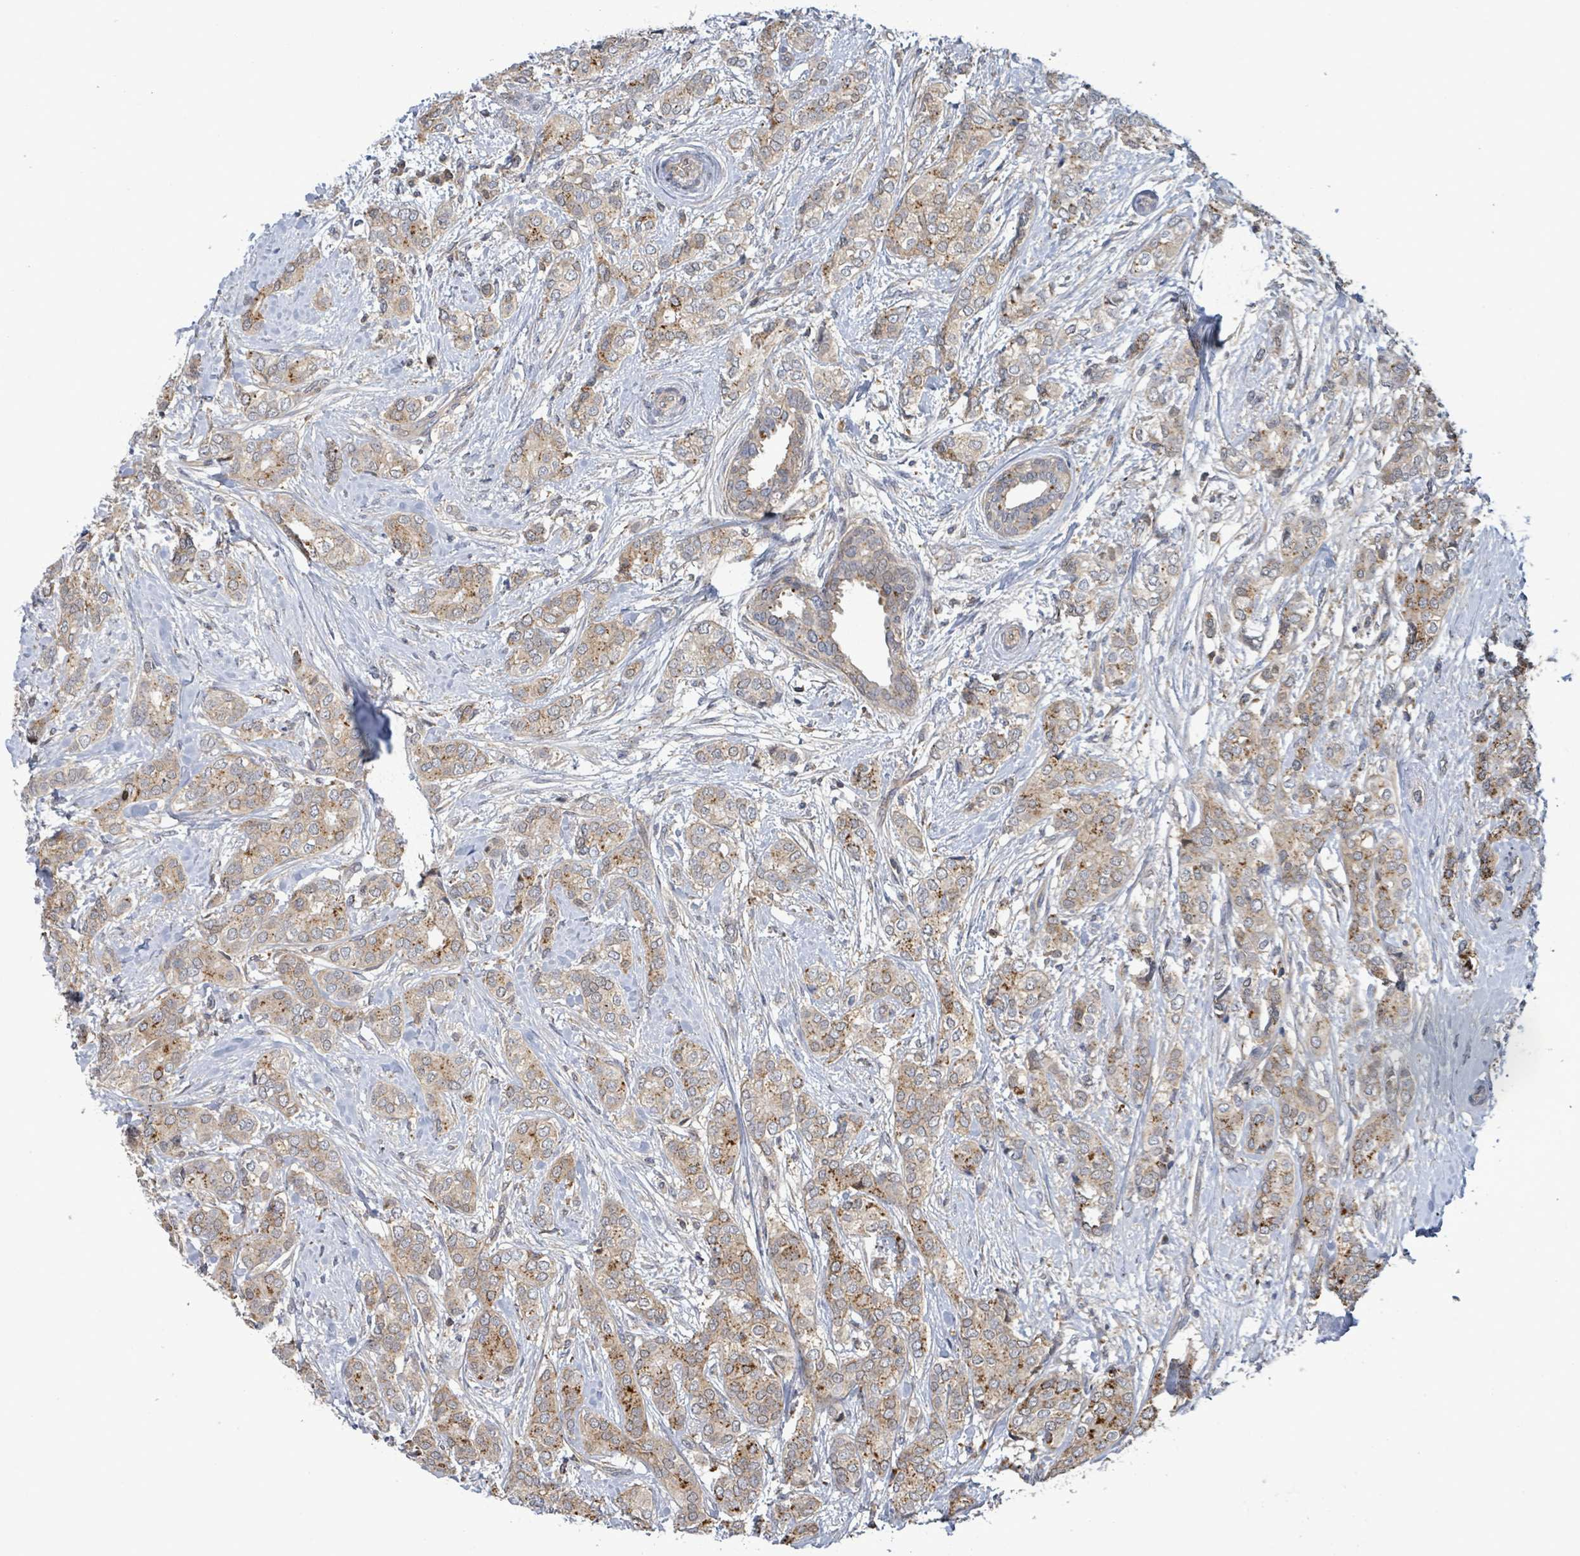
{"staining": {"intensity": "weak", "quantity": ">75%", "location": "cytoplasmic/membranous"}, "tissue": "breast cancer", "cell_type": "Tumor cells", "image_type": "cancer", "snomed": [{"axis": "morphology", "description": "Duct carcinoma"}, {"axis": "topography", "description": "Breast"}], "caption": "Breast cancer tissue exhibits weak cytoplasmic/membranous expression in approximately >75% of tumor cells", "gene": "PGAM1", "patient": {"sex": "female", "age": 73}}